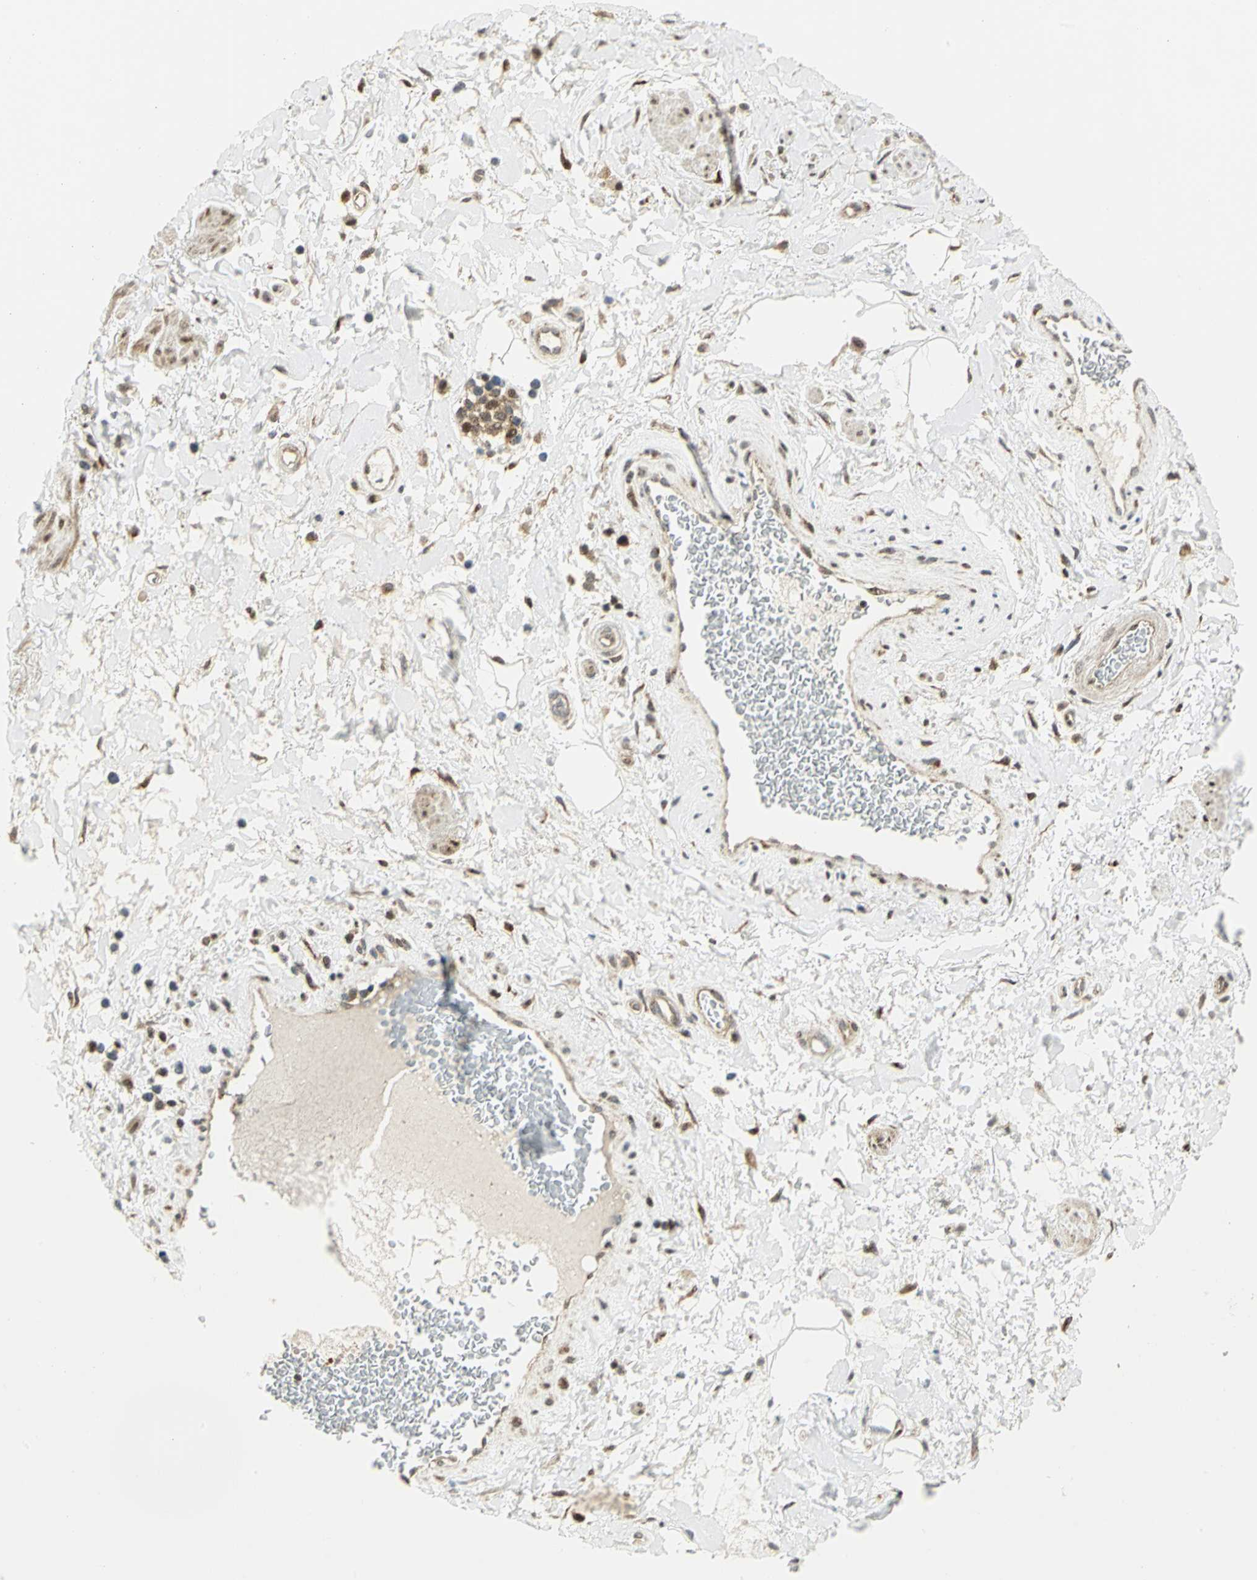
{"staining": {"intensity": "moderate", "quantity": "25%-75%", "location": "nuclear"}, "tissue": "adipose tissue", "cell_type": "Adipocytes", "image_type": "normal", "snomed": [{"axis": "morphology", "description": "Normal tissue, NOS"}, {"axis": "topography", "description": "Soft tissue"}, {"axis": "topography", "description": "Peripheral nerve tissue"}], "caption": "The histopathology image demonstrates immunohistochemical staining of normal adipose tissue. There is moderate nuclear staining is identified in approximately 25%-75% of adipocytes.", "gene": "ATP6V1A", "patient": {"sex": "female", "age": 71}}